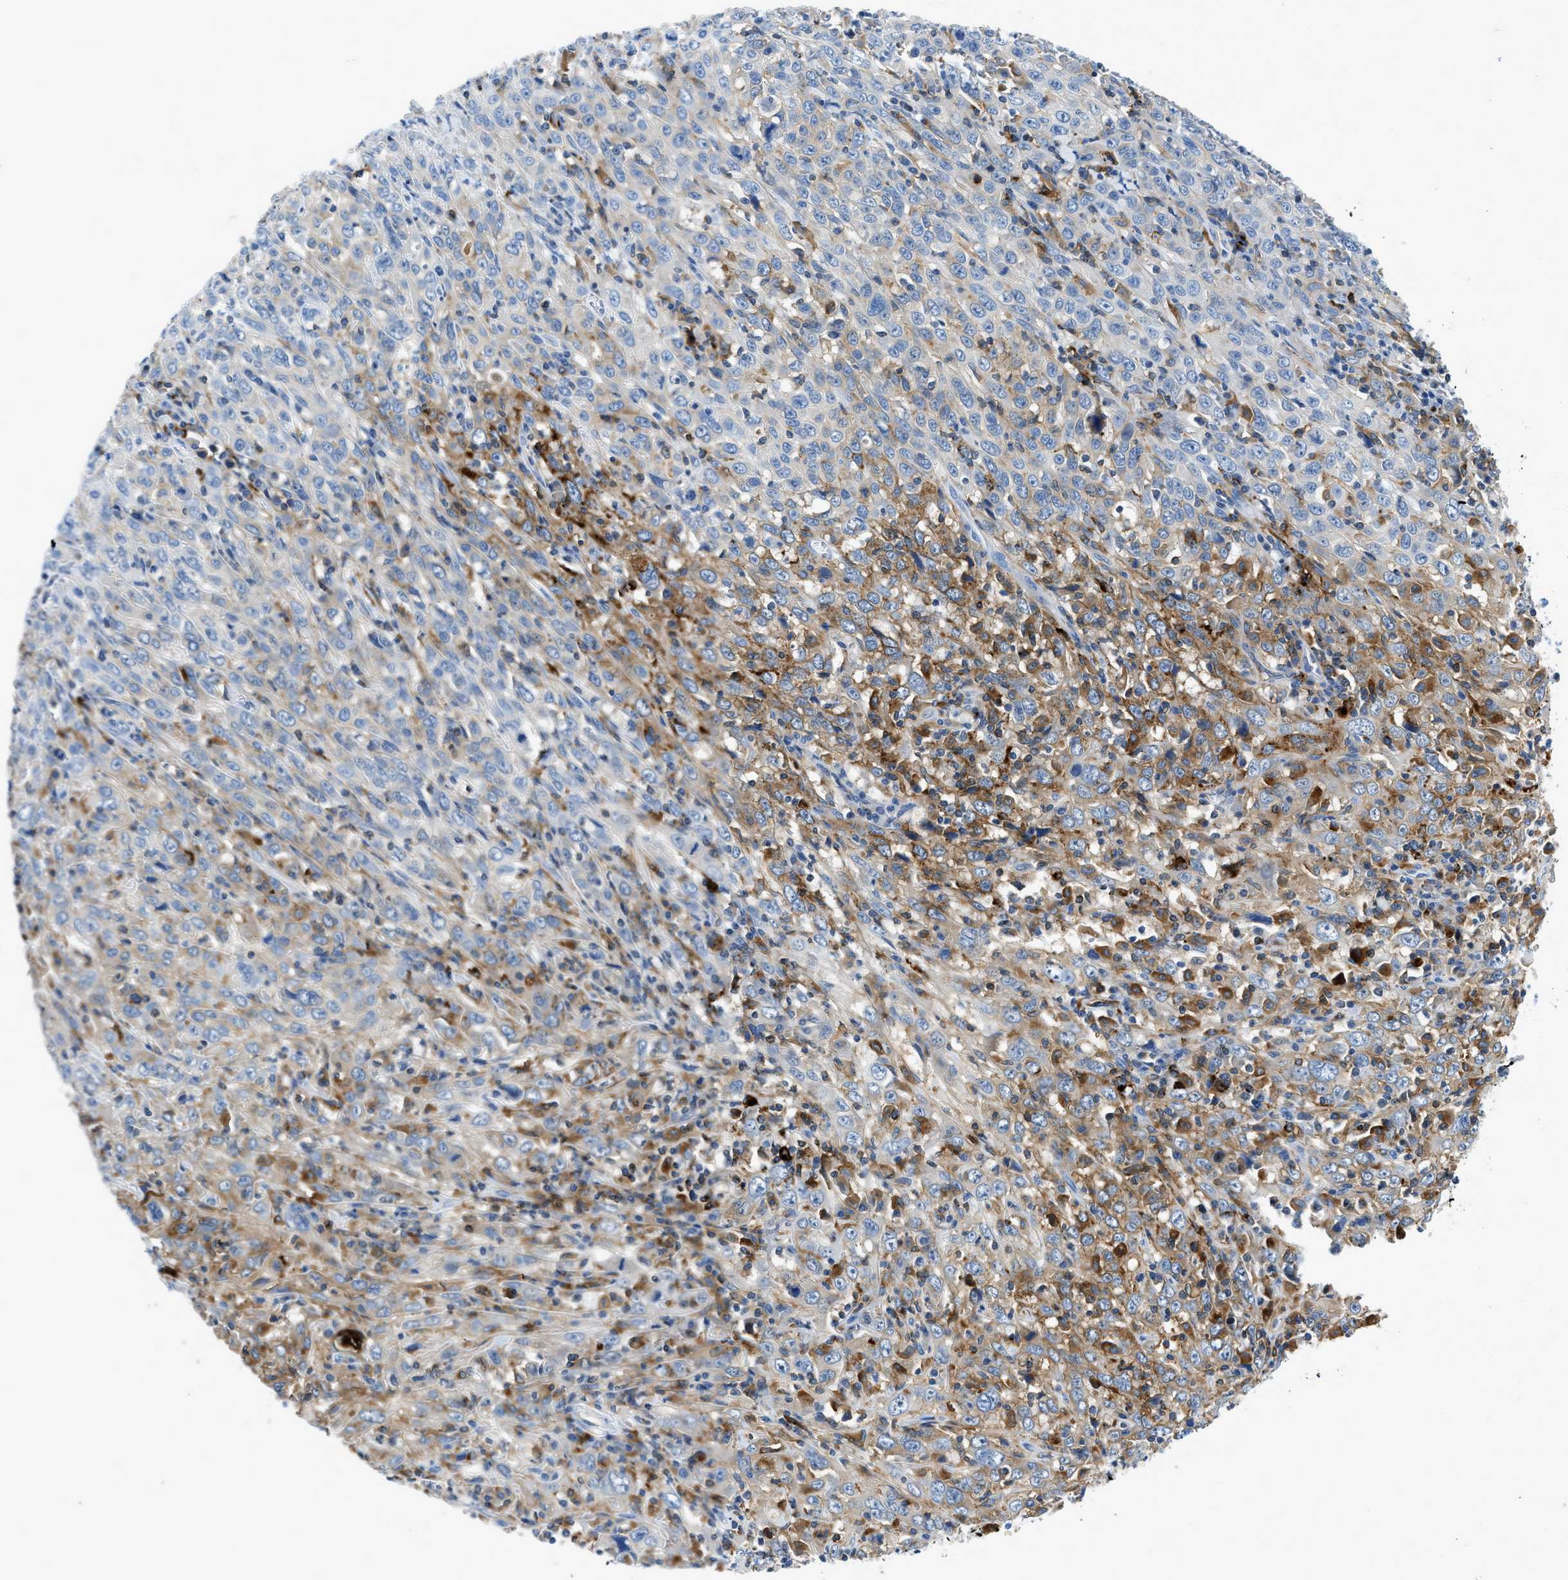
{"staining": {"intensity": "weak", "quantity": "25%-75%", "location": "cytoplasmic/membranous"}, "tissue": "cervical cancer", "cell_type": "Tumor cells", "image_type": "cancer", "snomed": [{"axis": "morphology", "description": "Squamous cell carcinoma, NOS"}, {"axis": "topography", "description": "Cervix"}], "caption": "Squamous cell carcinoma (cervical) stained with DAB (3,3'-diaminobenzidine) immunohistochemistry (IHC) displays low levels of weak cytoplasmic/membranous staining in about 25%-75% of tumor cells.", "gene": "CD226", "patient": {"sex": "female", "age": 46}}